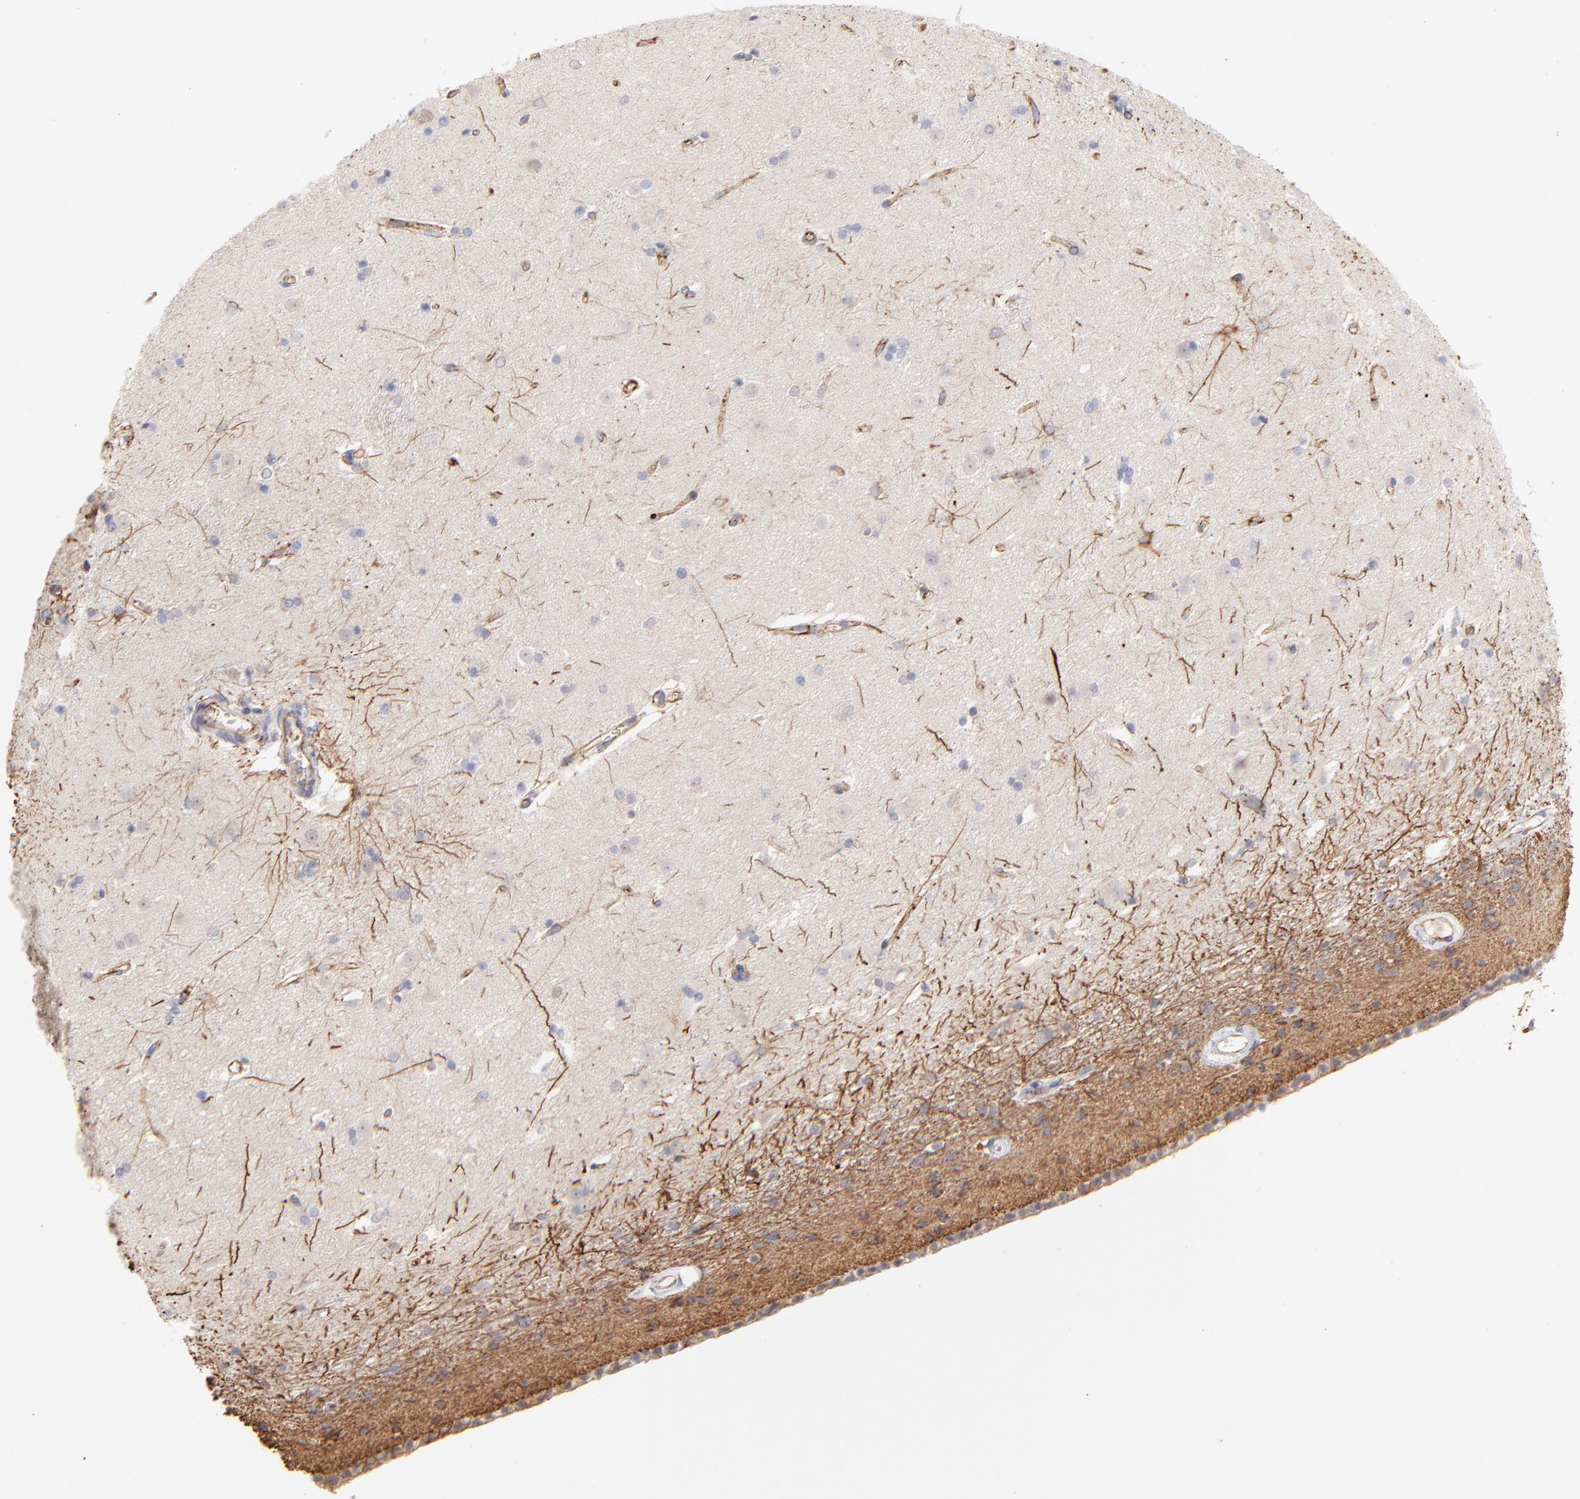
{"staining": {"intensity": "negative", "quantity": "none", "location": "none"}, "tissue": "caudate", "cell_type": "Glial cells", "image_type": "normal", "snomed": [{"axis": "morphology", "description": "Normal tissue, NOS"}, {"axis": "topography", "description": "Lateral ventricle wall"}], "caption": "High power microscopy micrograph of an immunohistochemistry (IHC) histopathology image of normal caudate, revealing no significant positivity in glial cells.", "gene": "COX8C", "patient": {"sex": "female", "age": 19}}